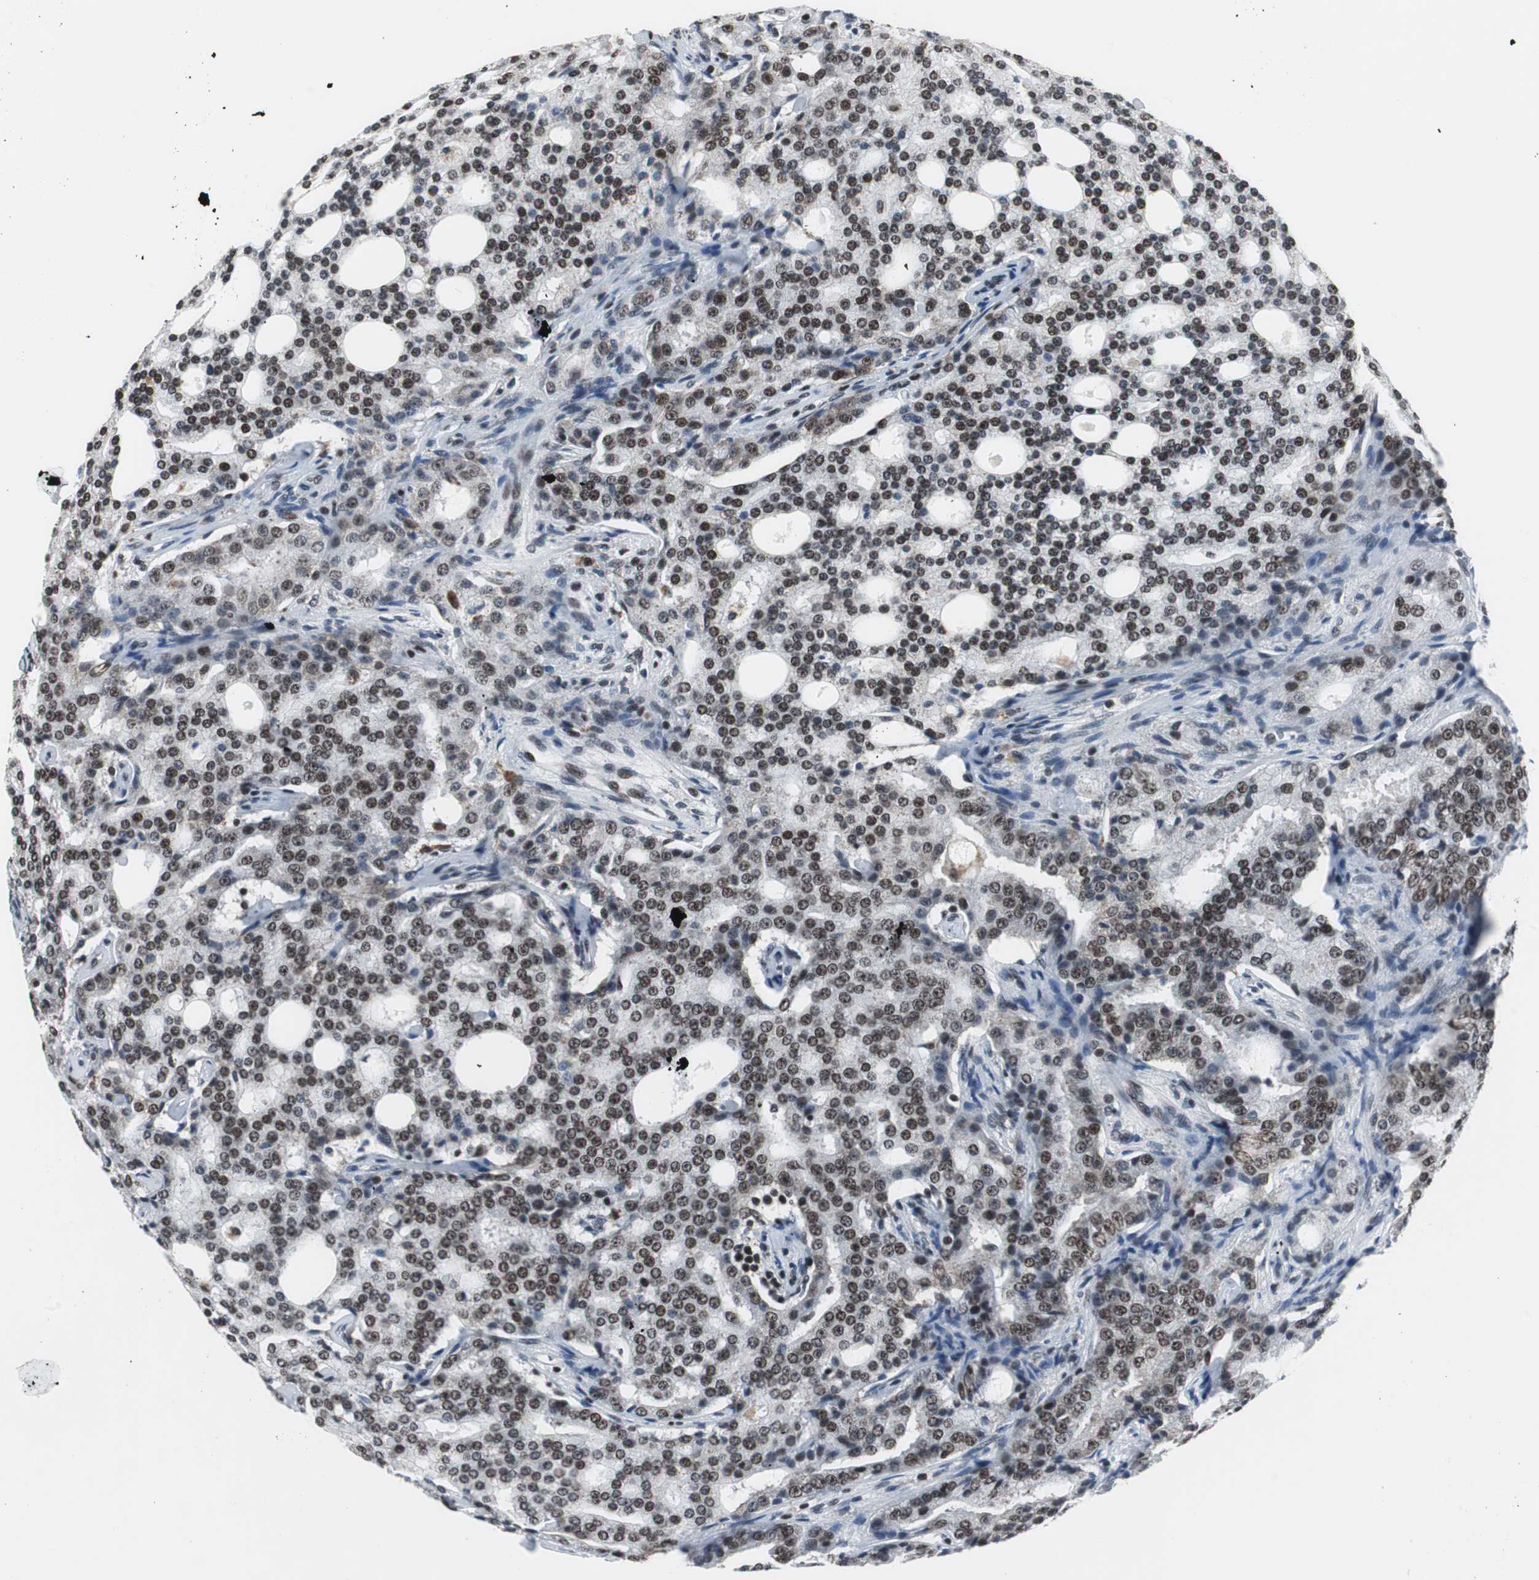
{"staining": {"intensity": "moderate", "quantity": ">75%", "location": "nuclear"}, "tissue": "prostate cancer", "cell_type": "Tumor cells", "image_type": "cancer", "snomed": [{"axis": "morphology", "description": "Adenocarcinoma, High grade"}, {"axis": "topography", "description": "Prostate"}], "caption": "Immunohistochemistry (IHC) of high-grade adenocarcinoma (prostate) demonstrates medium levels of moderate nuclear staining in approximately >75% of tumor cells.", "gene": "RAD9A", "patient": {"sex": "male", "age": 72}}